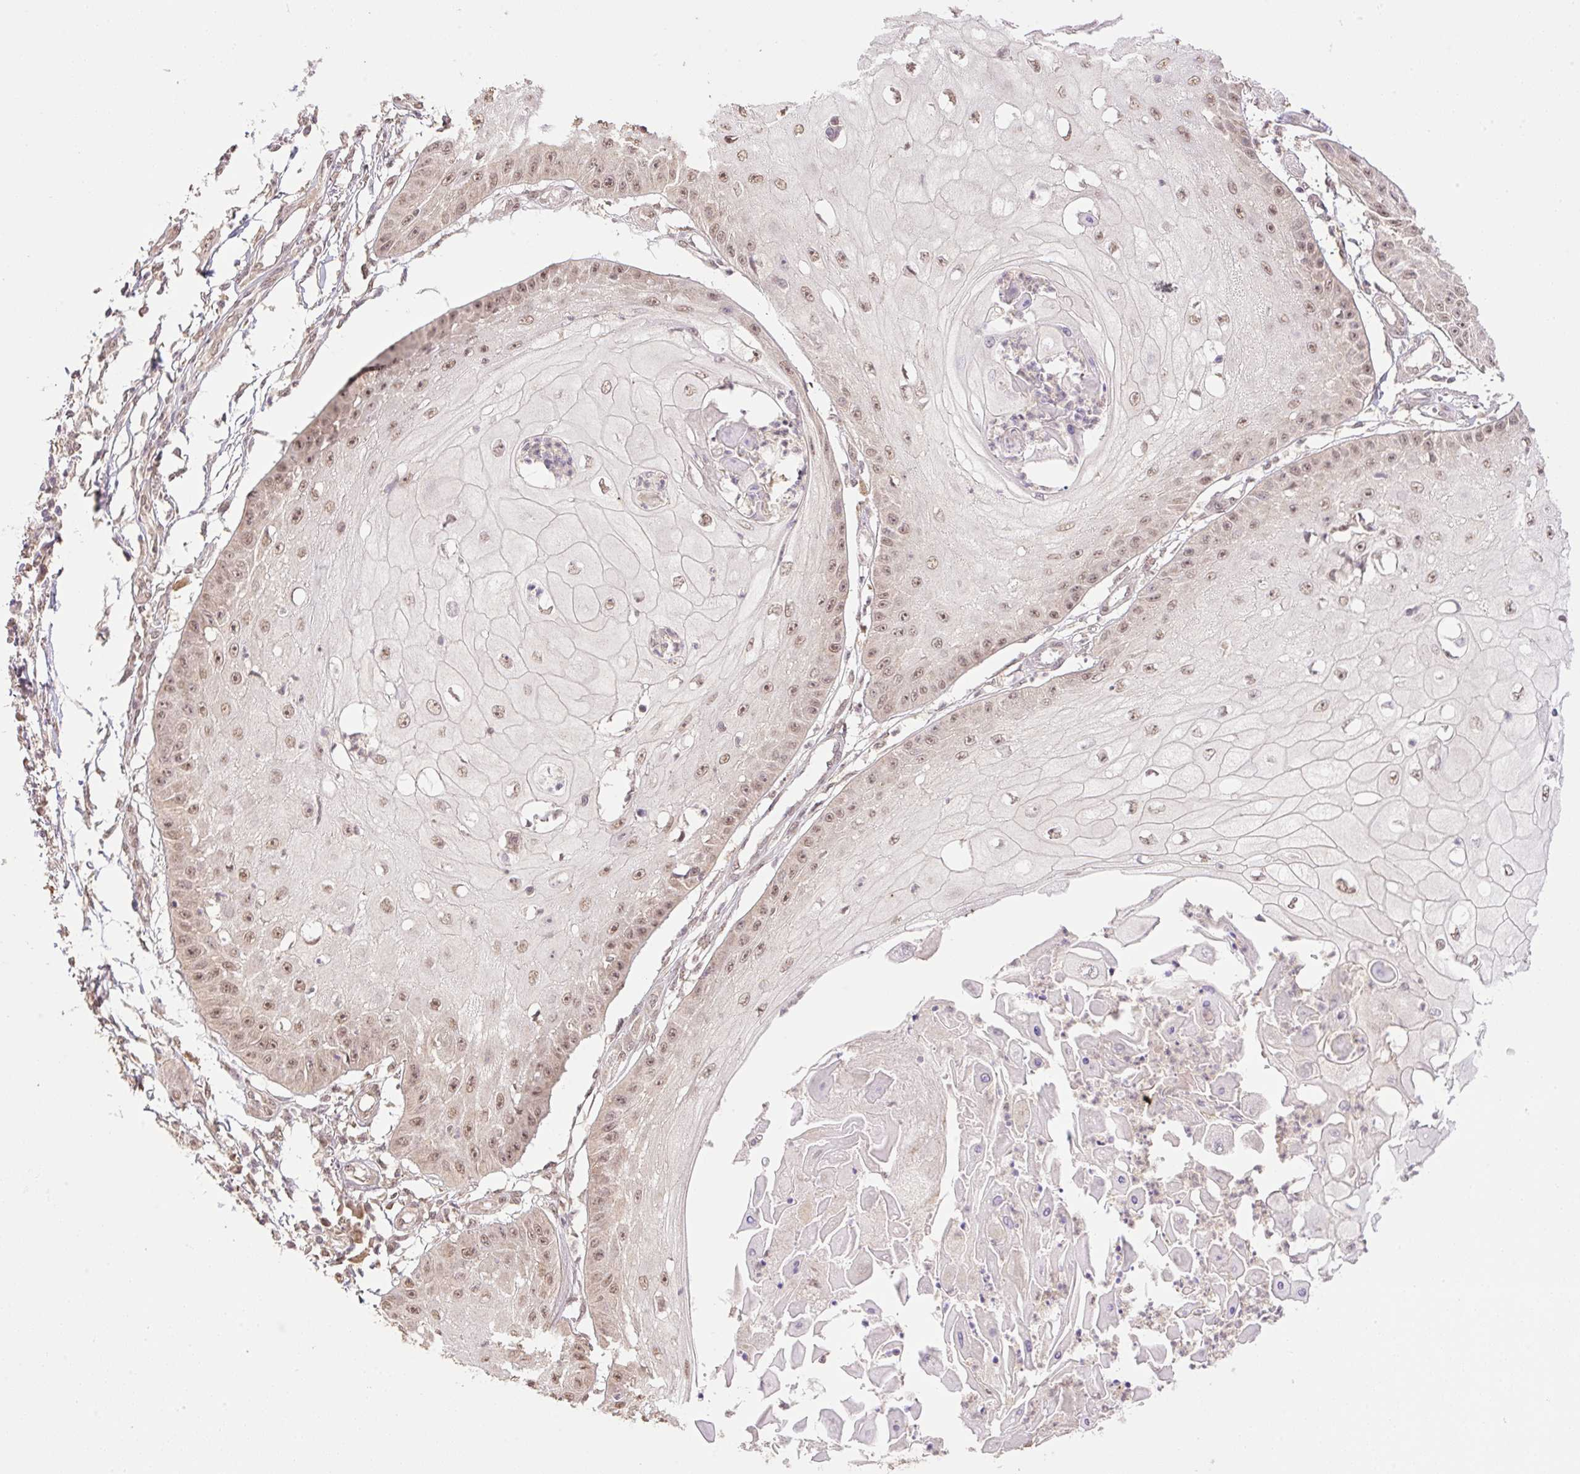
{"staining": {"intensity": "moderate", "quantity": ">75%", "location": "nuclear"}, "tissue": "skin cancer", "cell_type": "Tumor cells", "image_type": "cancer", "snomed": [{"axis": "morphology", "description": "Squamous cell carcinoma, NOS"}, {"axis": "topography", "description": "Skin"}], "caption": "This micrograph demonstrates immunohistochemistry staining of skin squamous cell carcinoma, with medium moderate nuclear expression in approximately >75% of tumor cells.", "gene": "VPS25", "patient": {"sex": "male", "age": 70}}